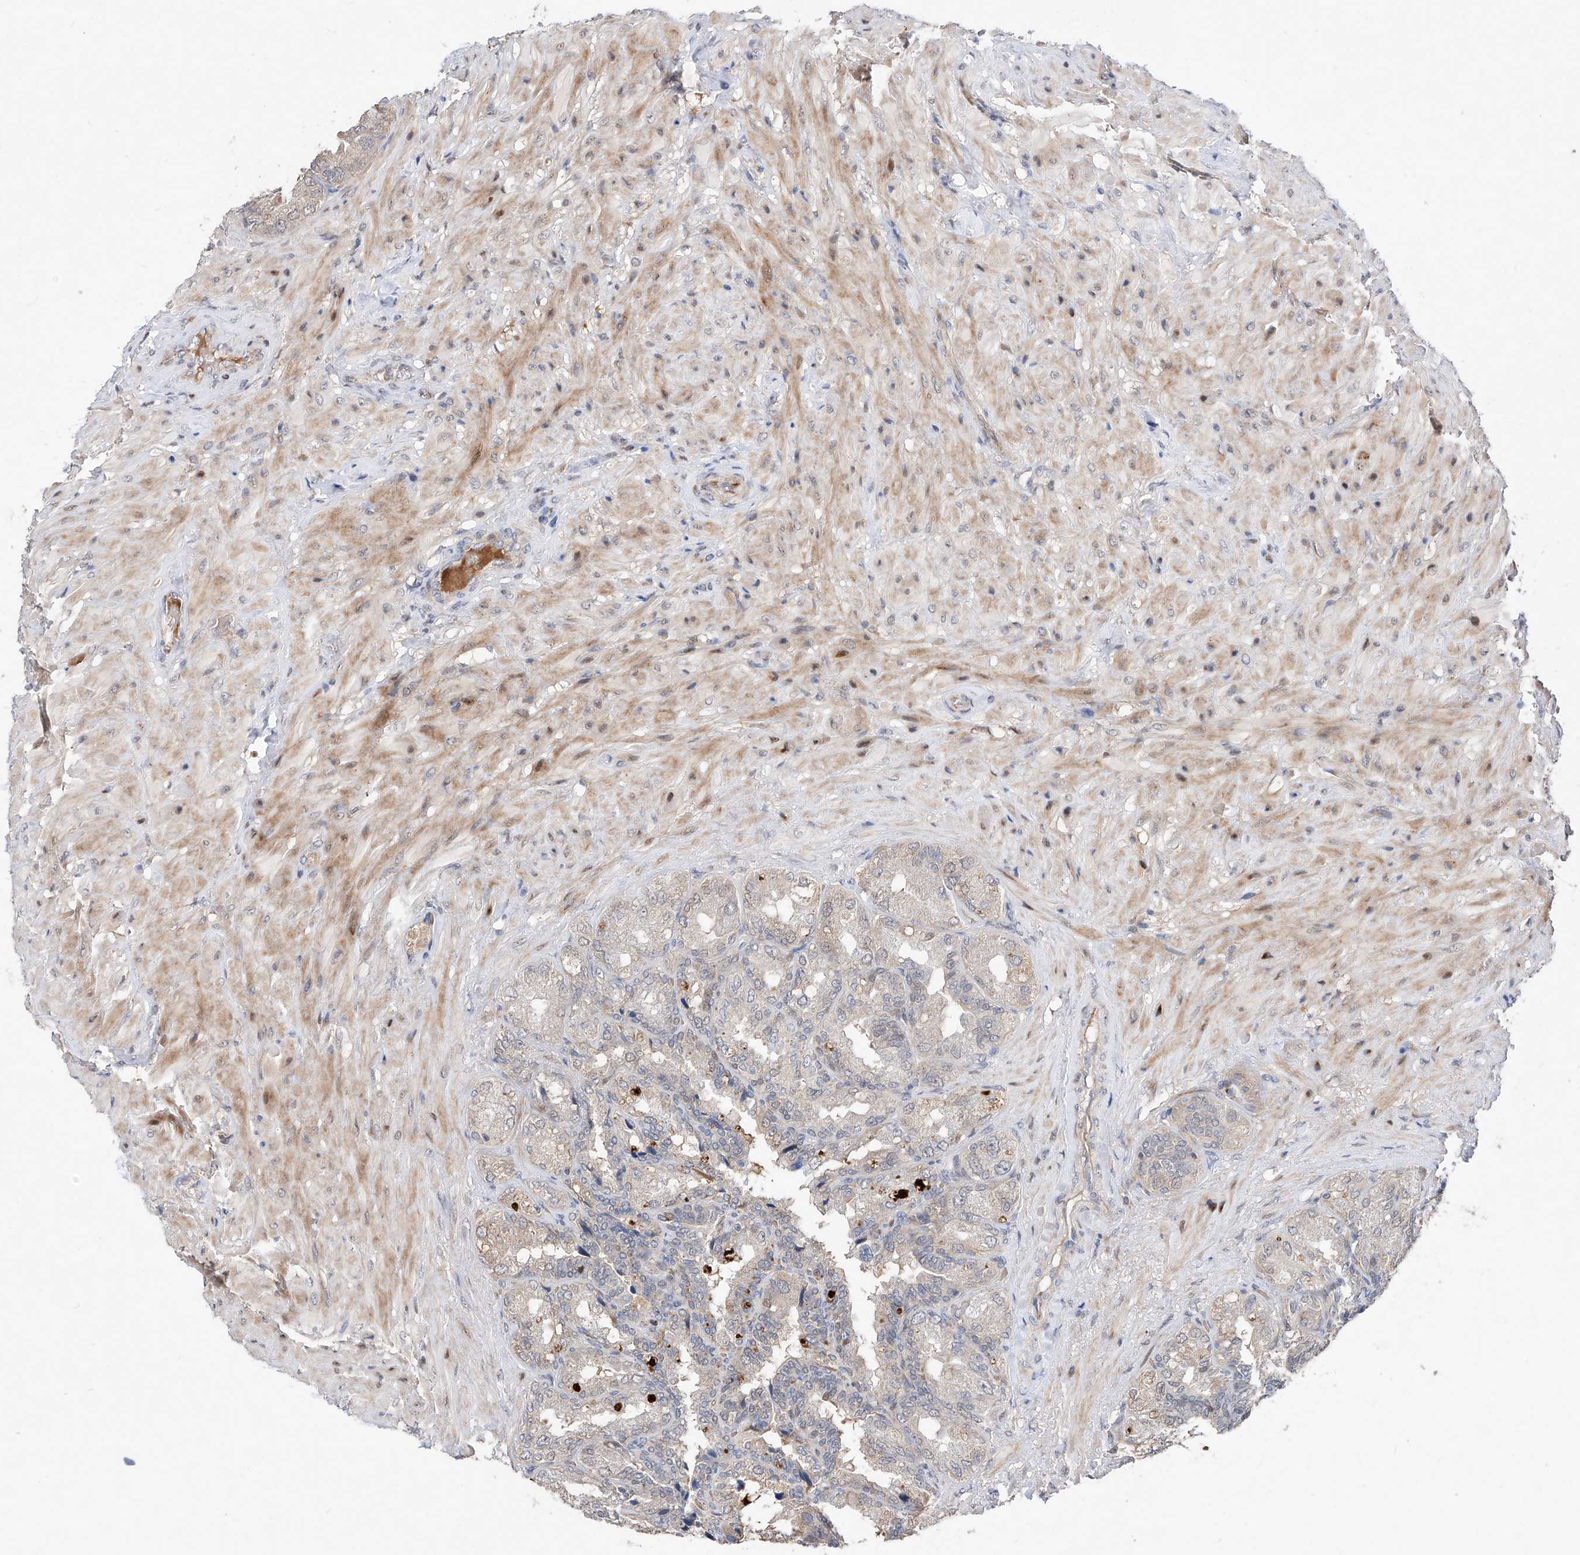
{"staining": {"intensity": "moderate", "quantity": "25%-75%", "location": "cytoplasmic/membranous"}, "tissue": "seminal vesicle", "cell_type": "Glandular cells", "image_type": "normal", "snomed": [{"axis": "morphology", "description": "Normal tissue, NOS"}, {"axis": "topography", "description": "Seminal veicle"}, {"axis": "topography", "description": "Peripheral nerve tissue"}], "caption": "This image reveals IHC staining of unremarkable seminal vesicle, with medium moderate cytoplasmic/membranous expression in approximately 25%-75% of glandular cells.", "gene": "FUCA2", "patient": {"sex": "male", "age": 63}}